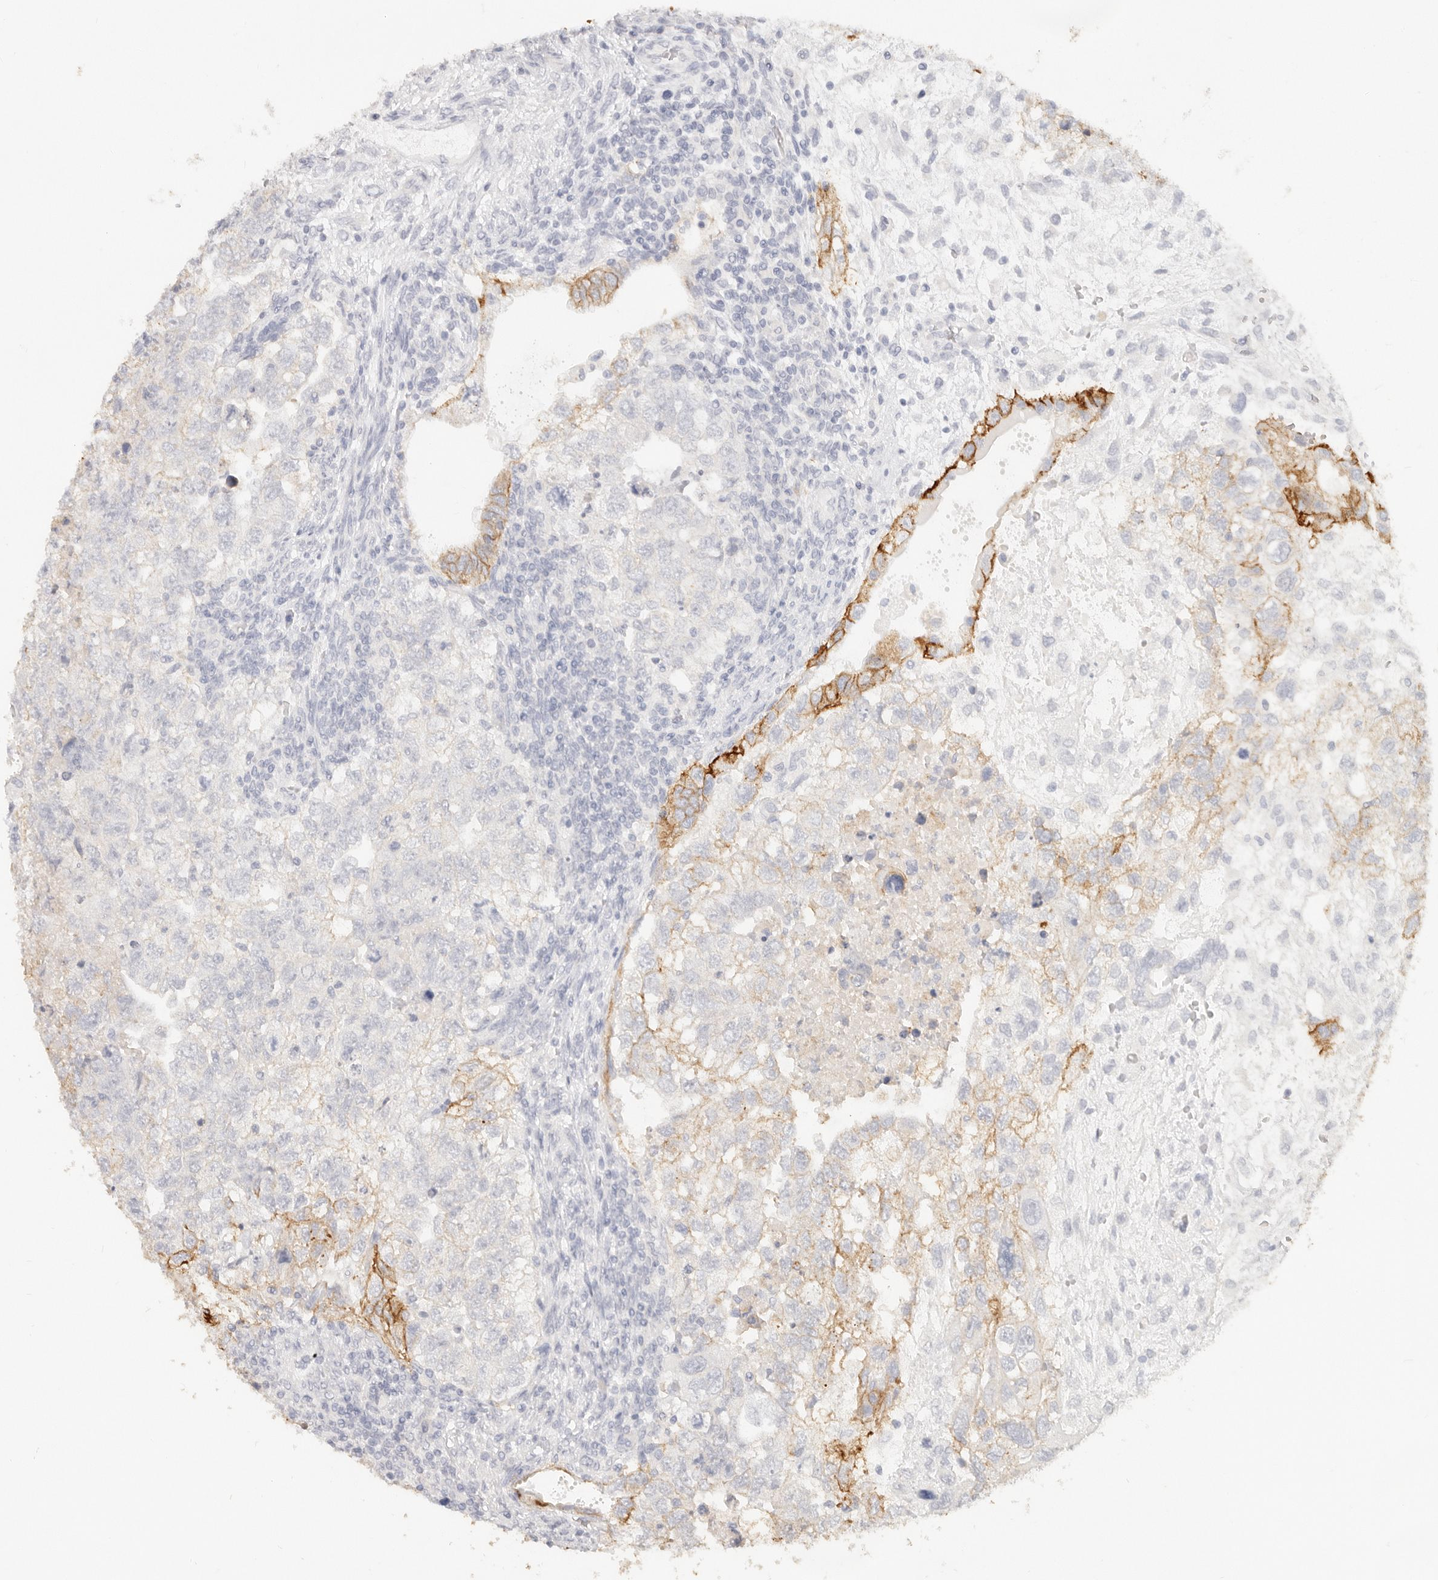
{"staining": {"intensity": "moderate", "quantity": "<25%", "location": "cytoplasmic/membranous"}, "tissue": "testis cancer", "cell_type": "Tumor cells", "image_type": "cancer", "snomed": [{"axis": "morphology", "description": "Carcinoma, Embryonal, NOS"}, {"axis": "topography", "description": "Testis"}], "caption": "Human testis cancer stained with a brown dye exhibits moderate cytoplasmic/membranous positive positivity in about <25% of tumor cells.", "gene": "EPCAM", "patient": {"sex": "male", "age": 37}}